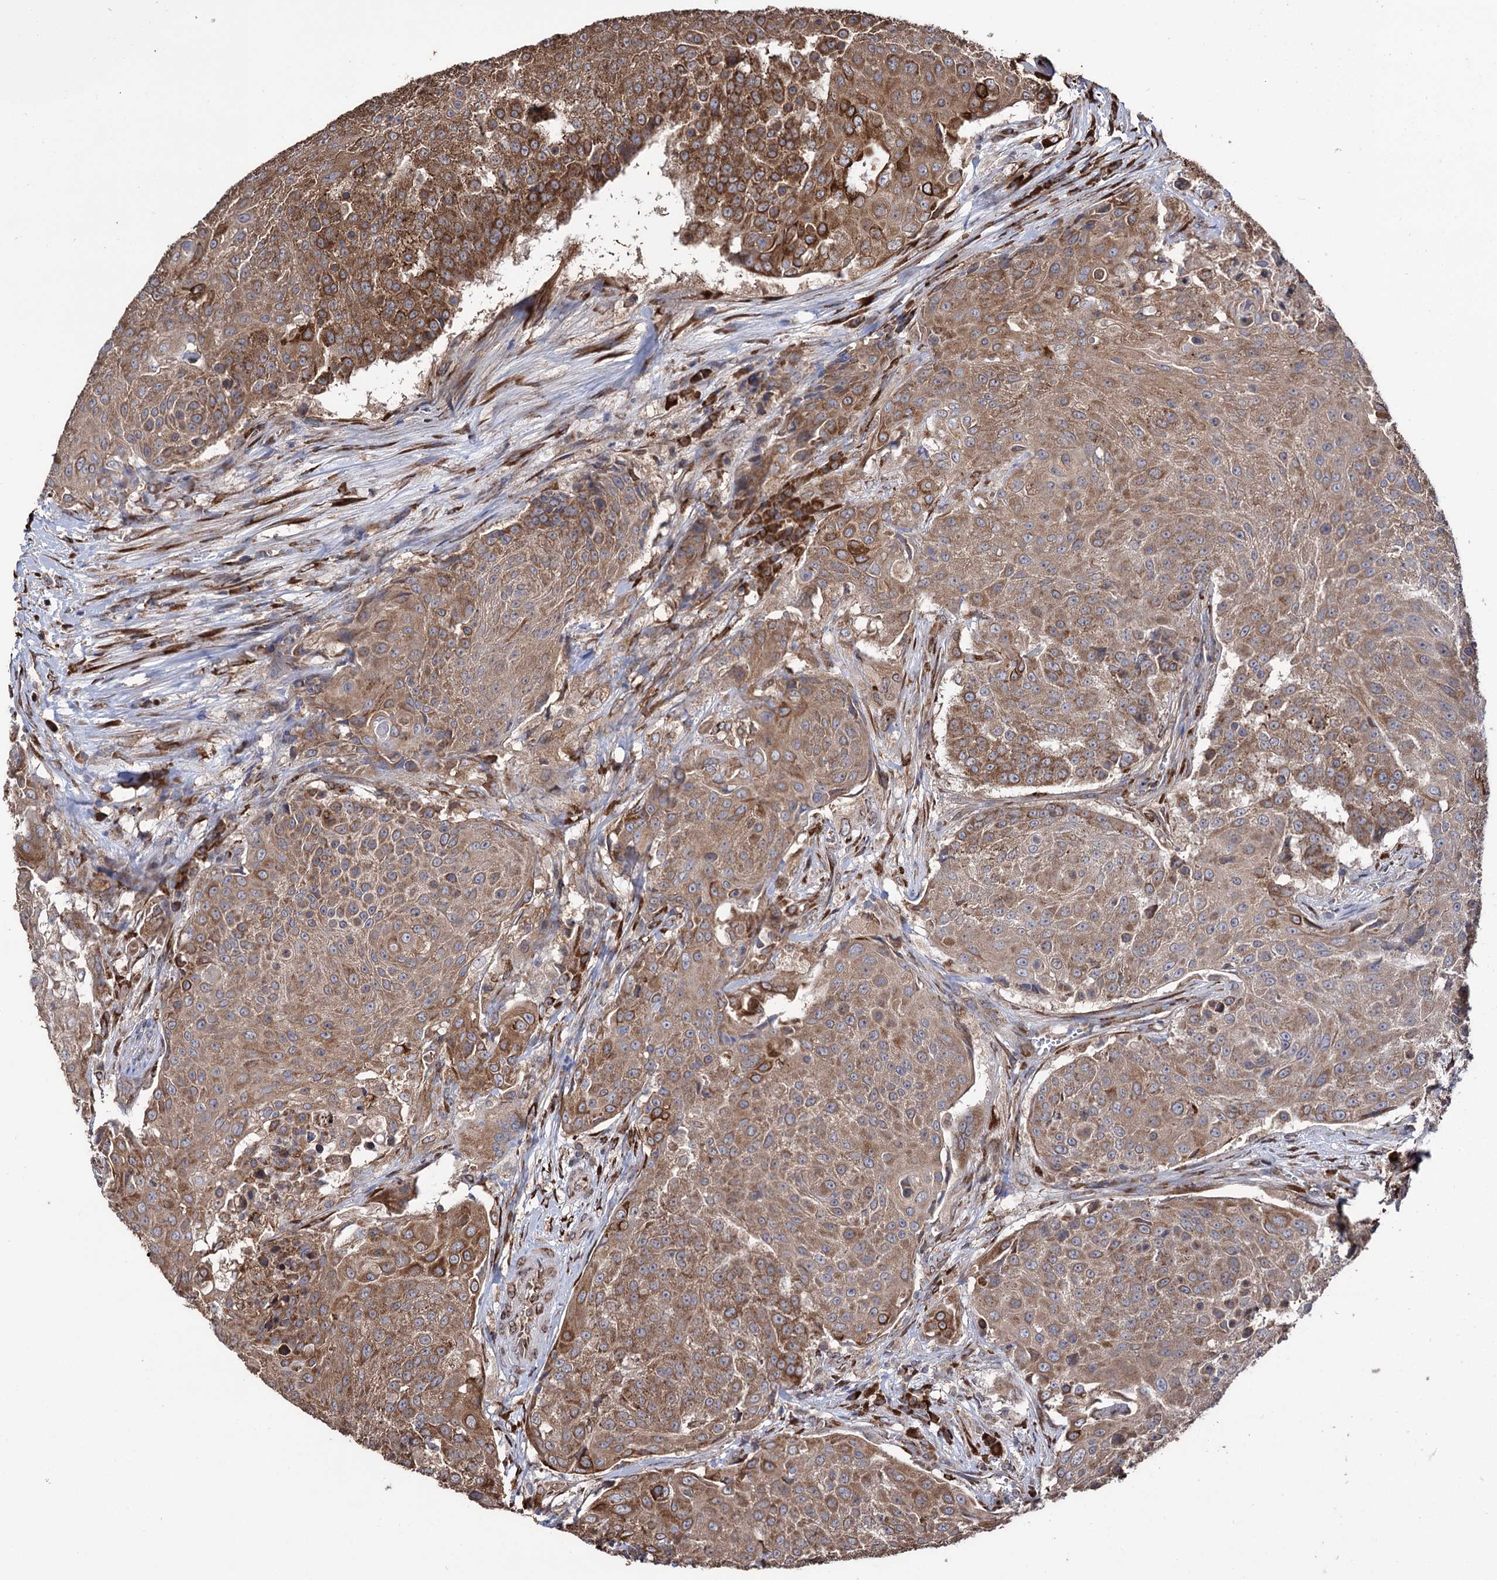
{"staining": {"intensity": "moderate", "quantity": ">75%", "location": "cytoplasmic/membranous"}, "tissue": "urothelial cancer", "cell_type": "Tumor cells", "image_type": "cancer", "snomed": [{"axis": "morphology", "description": "Urothelial carcinoma, High grade"}, {"axis": "topography", "description": "Urinary bladder"}], "caption": "Immunohistochemistry (DAB (3,3'-diaminobenzidine)) staining of urothelial cancer reveals moderate cytoplasmic/membranous protein expression in approximately >75% of tumor cells.", "gene": "CDAN1", "patient": {"sex": "female", "age": 63}}